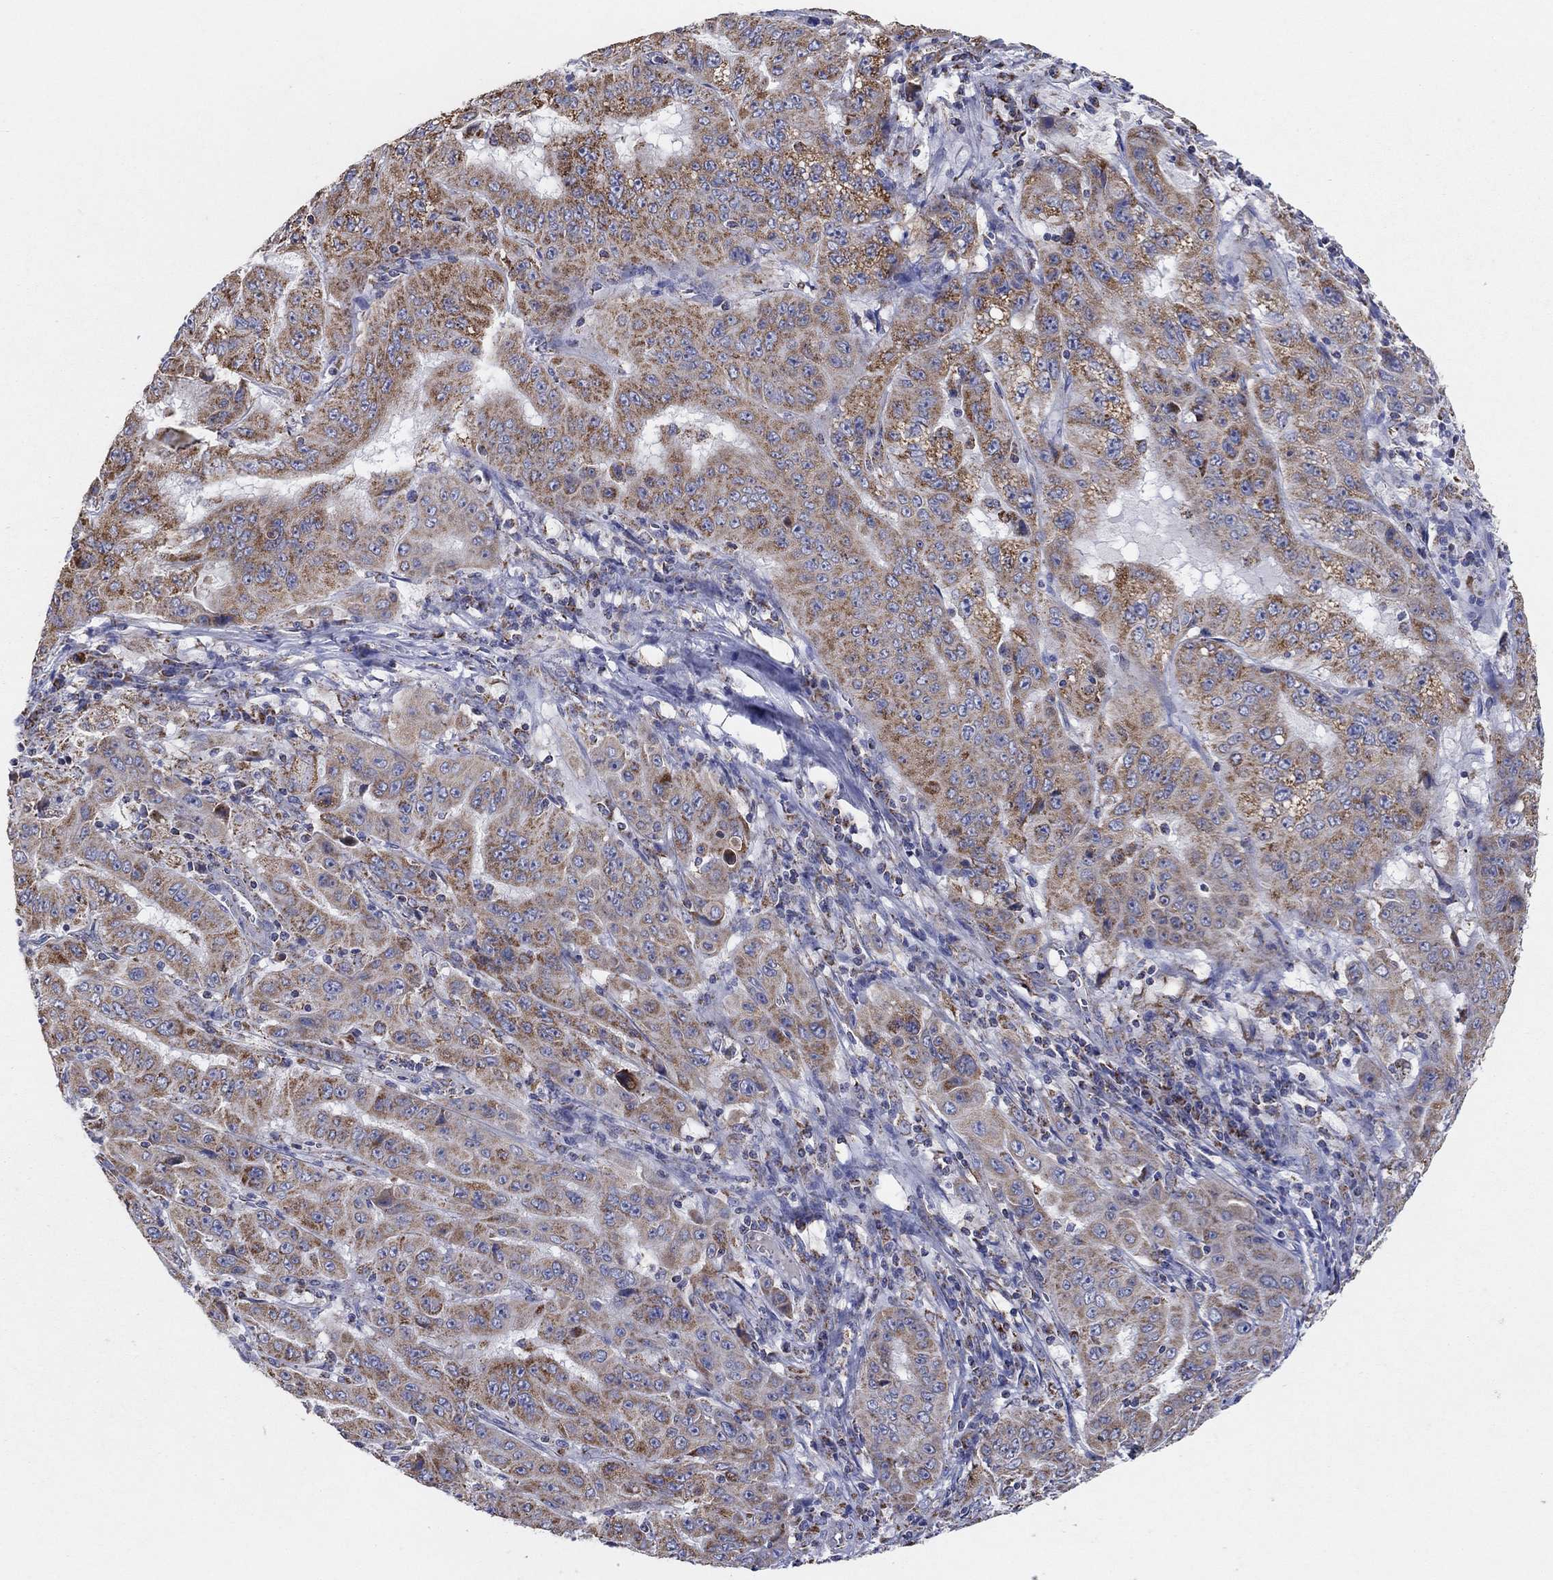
{"staining": {"intensity": "moderate", "quantity": ">75%", "location": "cytoplasmic/membranous"}, "tissue": "pancreatic cancer", "cell_type": "Tumor cells", "image_type": "cancer", "snomed": [{"axis": "morphology", "description": "Adenocarcinoma, NOS"}, {"axis": "topography", "description": "Pancreas"}], "caption": "Protein expression analysis of adenocarcinoma (pancreatic) reveals moderate cytoplasmic/membranous expression in approximately >75% of tumor cells.", "gene": "C9orf85", "patient": {"sex": "male", "age": 63}}